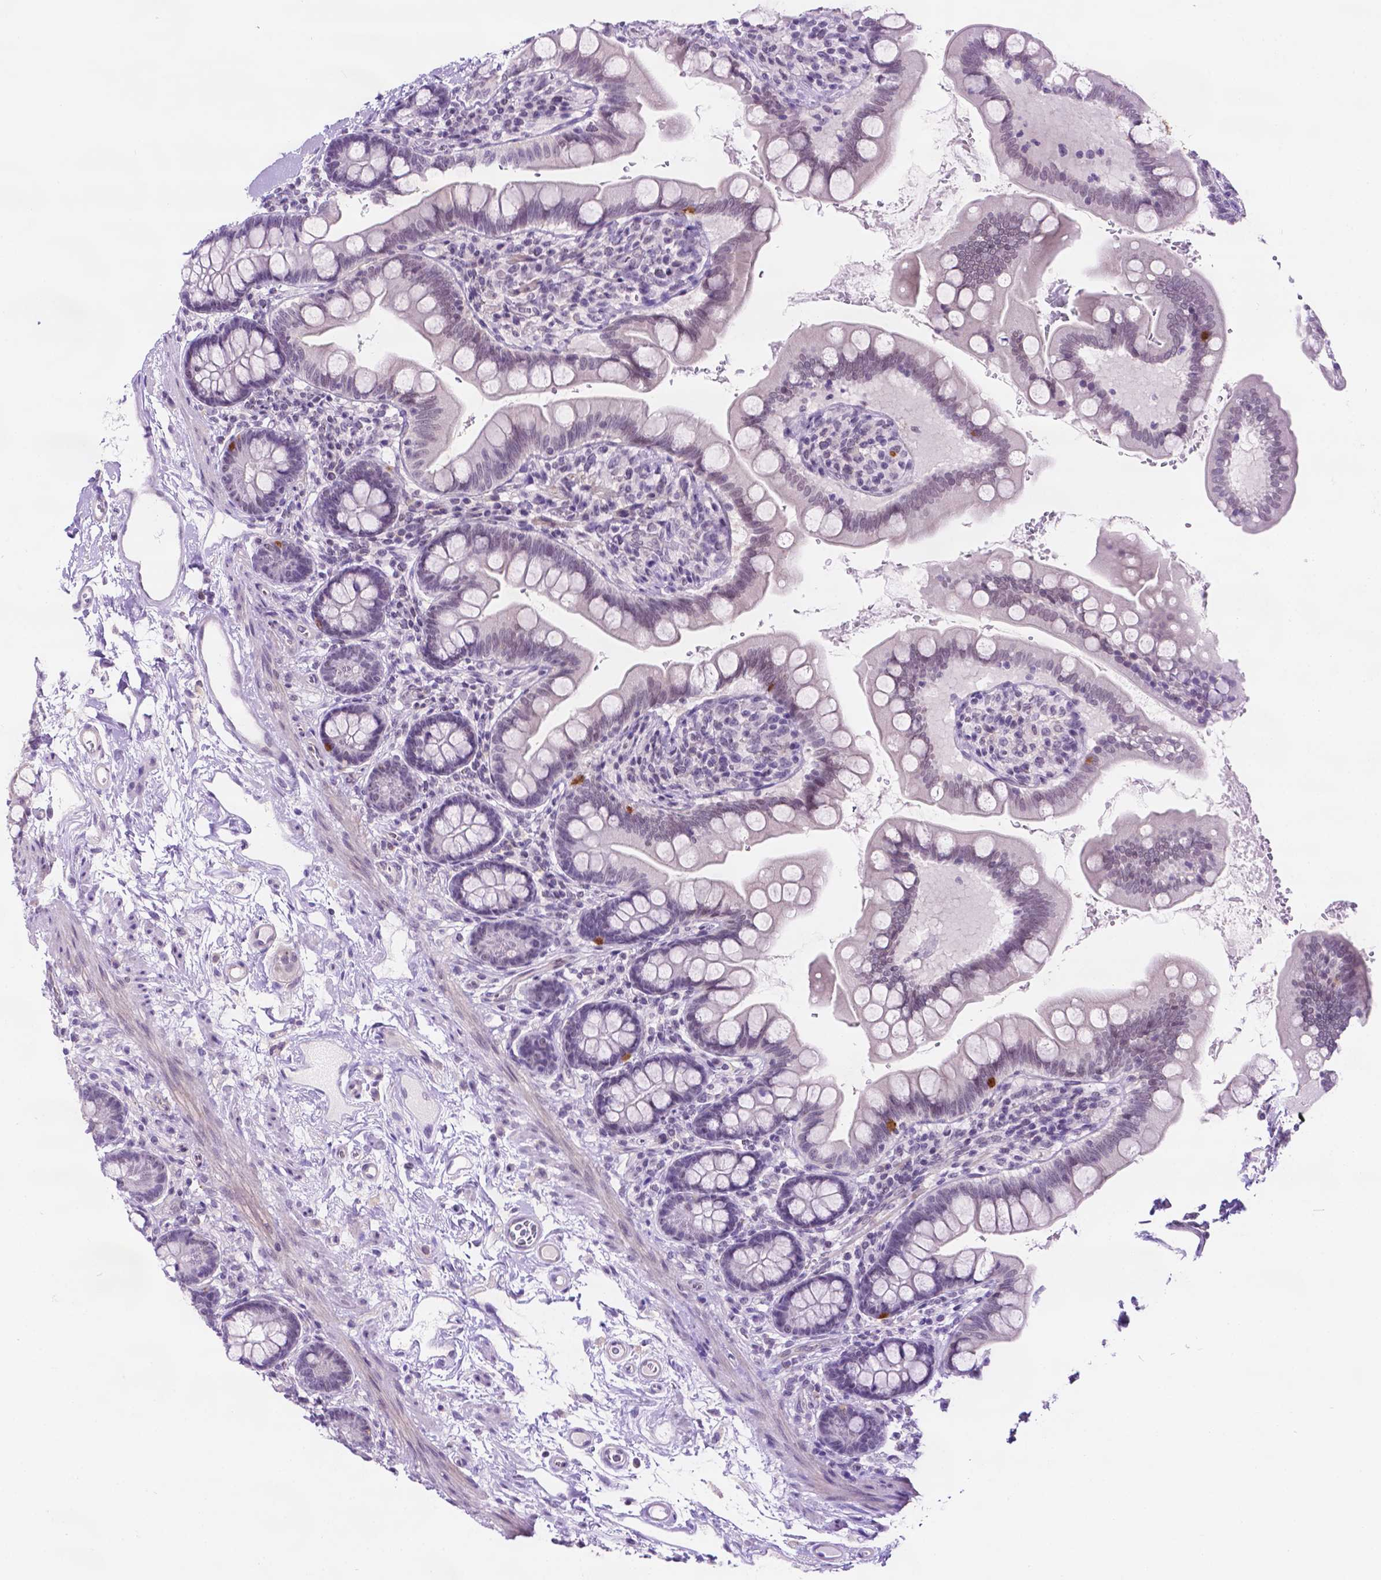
{"staining": {"intensity": "moderate", "quantity": "<25%", "location": "cytoplasmic/membranous"}, "tissue": "small intestine", "cell_type": "Glandular cells", "image_type": "normal", "snomed": [{"axis": "morphology", "description": "Normal tissue, NOS"}, {"axis": "topography", "description": "Small intestine"}], "caption": "This photomicrograph shows immunohistochemistry (IHC) staining of normal human small intestine, with low moderate cytoplasmic/membranous staining in about <25% of glandular cells.", "gene": "TACSTD2", "patient": {"sex": "female", "age": 56}}